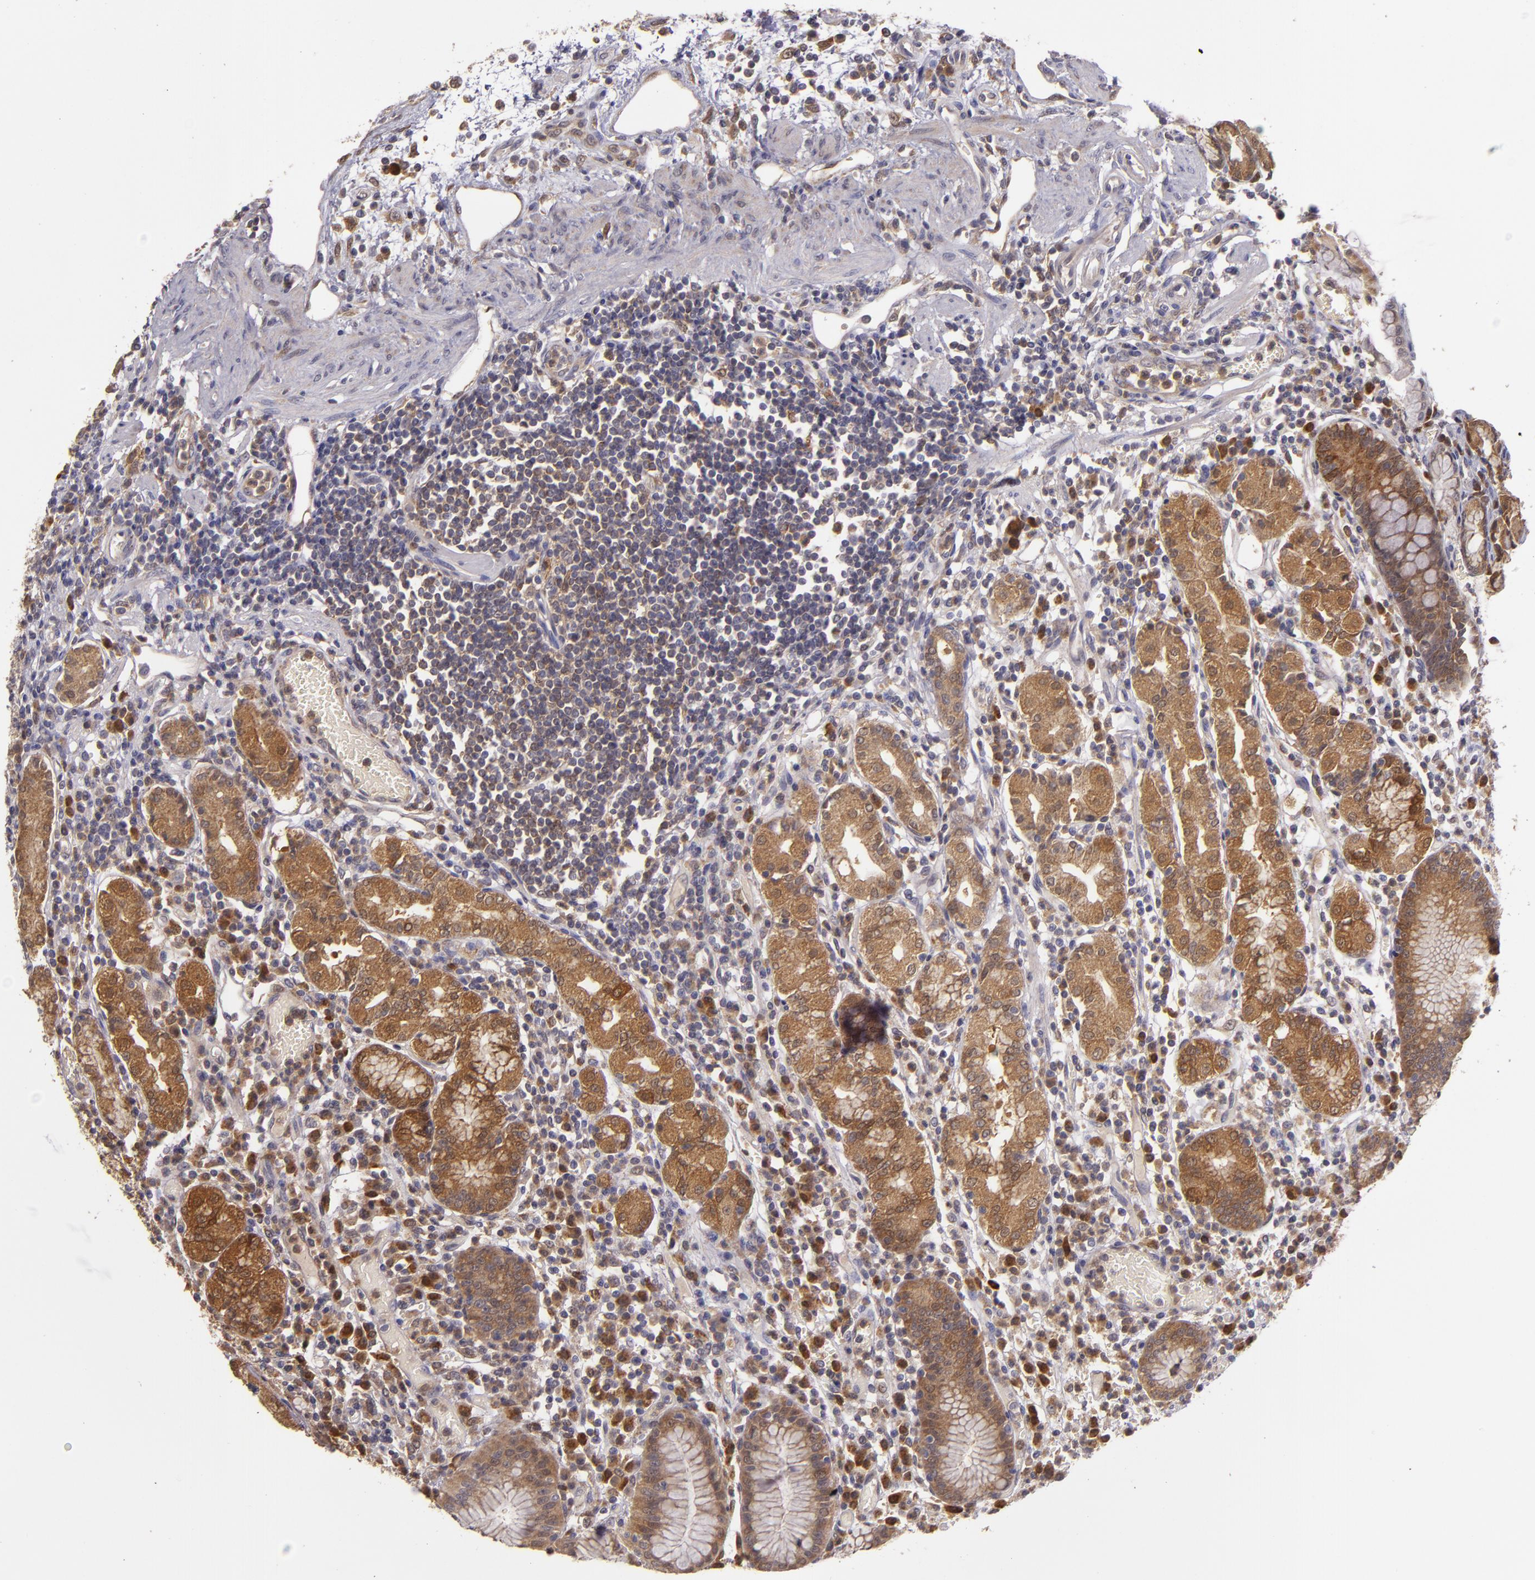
{"staining": {"intensity": "moderate", "quantity": ">75%", "location": "cytoplasmic/membranous"}, "tissue": "stomach", "cell_type": "Glandular cells", "image_type": "normal", "snomed": [{"axis": "morphology", "description": "Normal tissue, NOS"}, {"axis": "topography", "description": "Stomach, lower"}], "caption": "Glandular cells demonstrate moderate cytoplasmic/membranous expression in approximately >75% of cells in normal stomach.", "gene": "FHIT", "patient": {"sex": "female", "age": 73}}